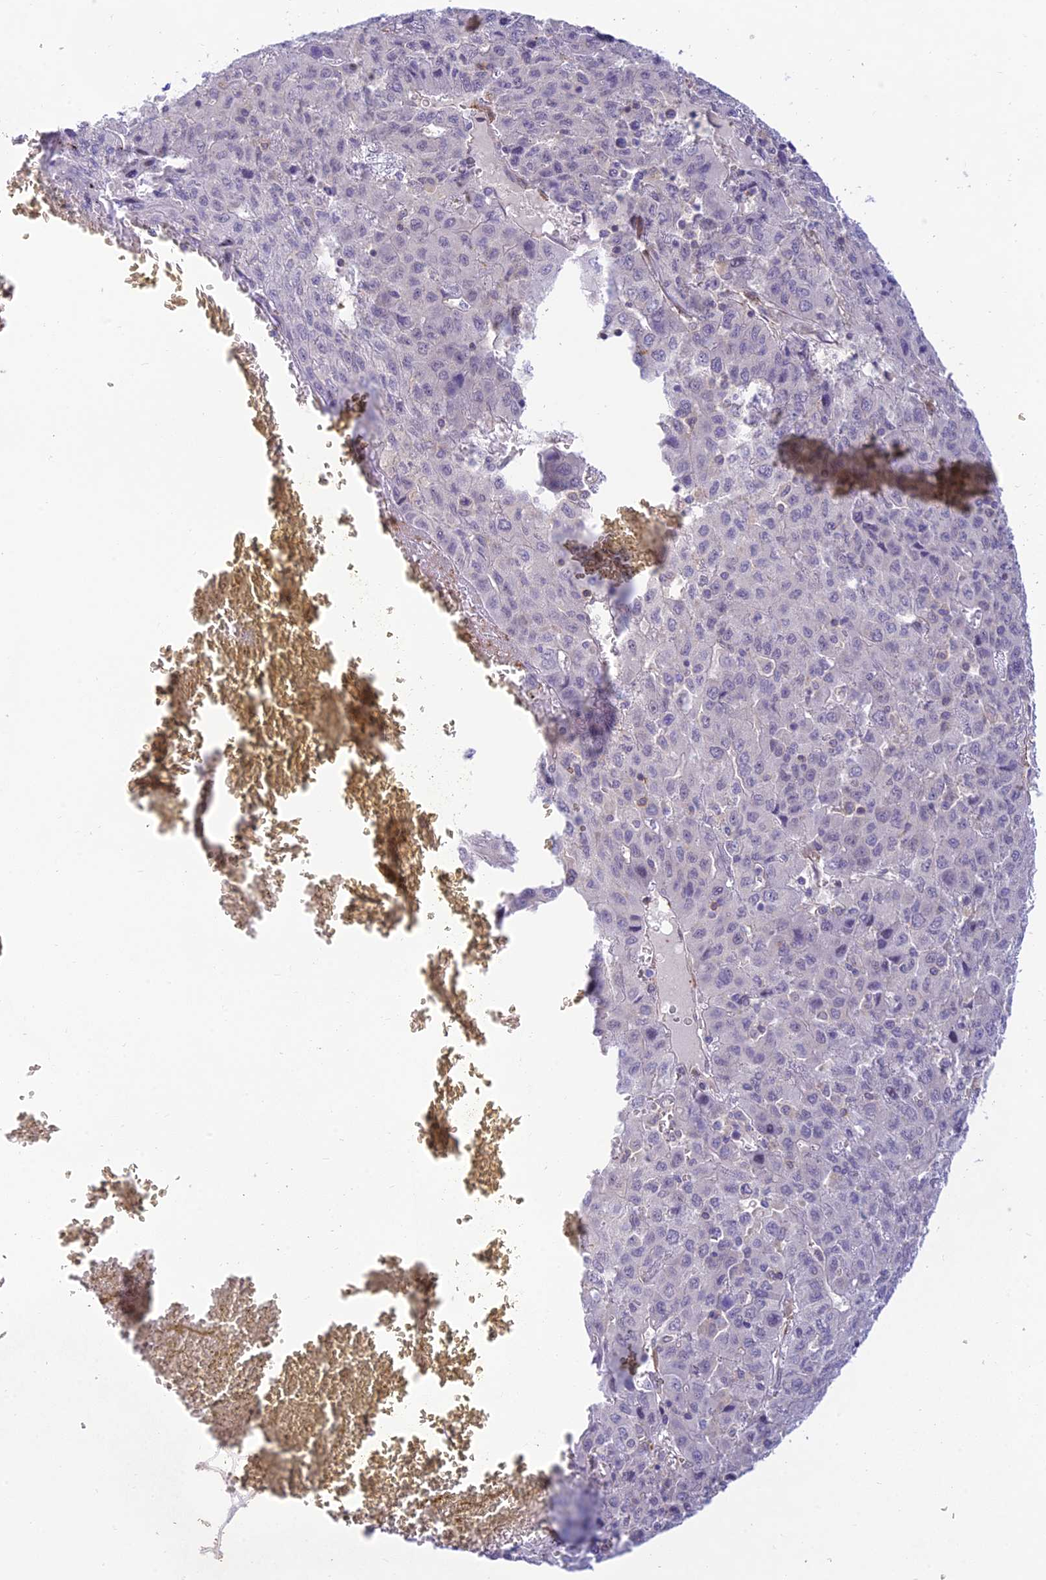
{"staining": {"intensity": "negative", "quantity": "none", "location": "none"}, "tissue": "liver cancer", "cell_type": "Tumor cells", "image_type": "cancer", "snomed": [{"axis": "morphology", "description": "Carcinoma, Hepatocellular, NOS"}, {"axis": "topography", "description": "Liver"}], "caption": "Tumor cells show no significant expression in liver cancer (hepatocellular carcinoma).", "gene": "FBXW4", "patient": {"sex": "female", "age": 53}}